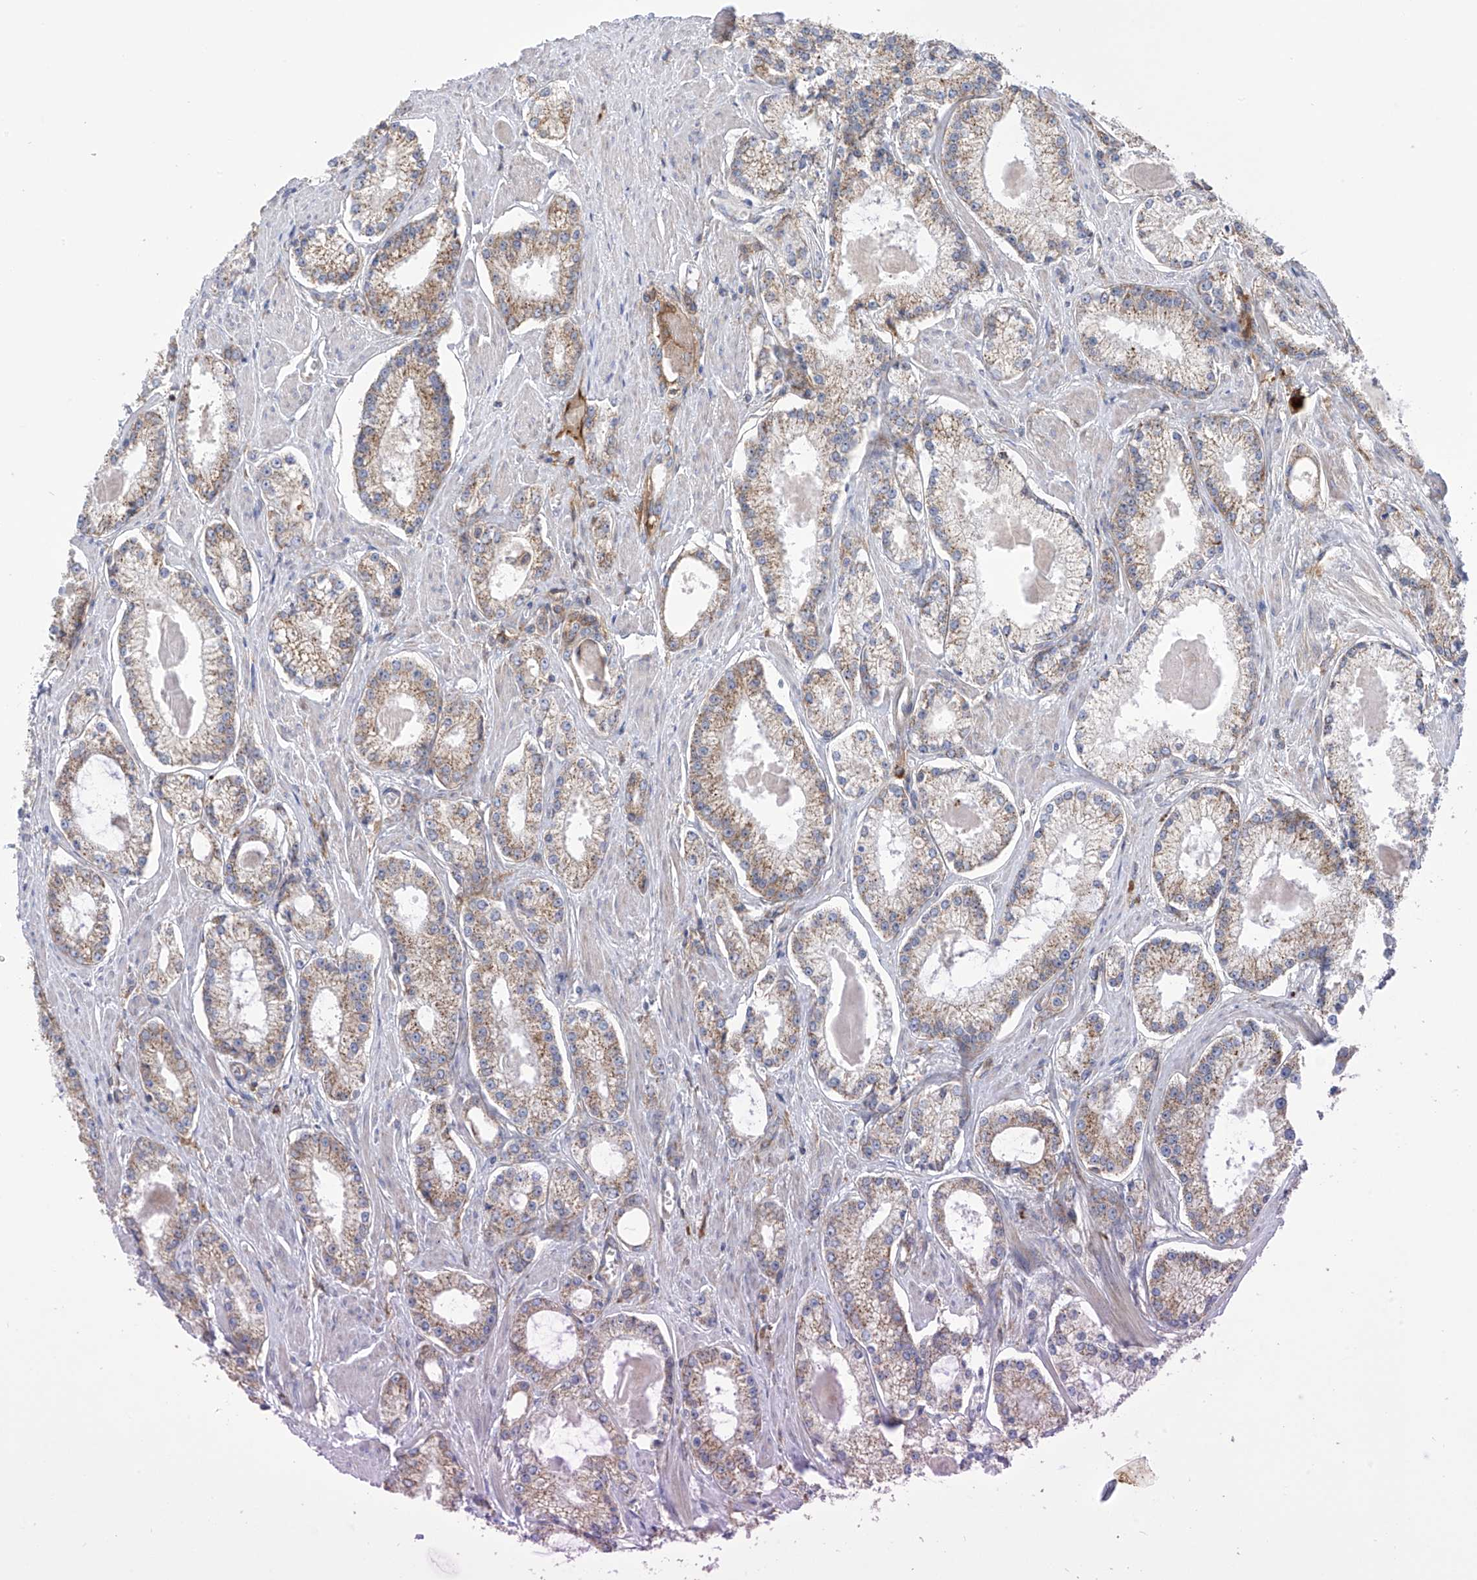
{"staining": {"intensity": "weak", "quantity": ">75%", "location": "cytoplasmic/membranous"}, "tissue": "prostate cancer", "cell_type": "Tumor cells", "image_type": "cancer", "snomed": [{"axis": "morphology", "description": "Adenocarcinoma, Low grade"}, {"axis": "topography", "description": "Prostate"}], "caption": "Brown immunohistochemical staining in prostate cancer (low-grade adenocarcinoma) displays weak cytoplasmic/membranous staining in about >75% of tumor cells.", "gene": "P2RX7", "patient": {"sex": "male", "age": 54}}